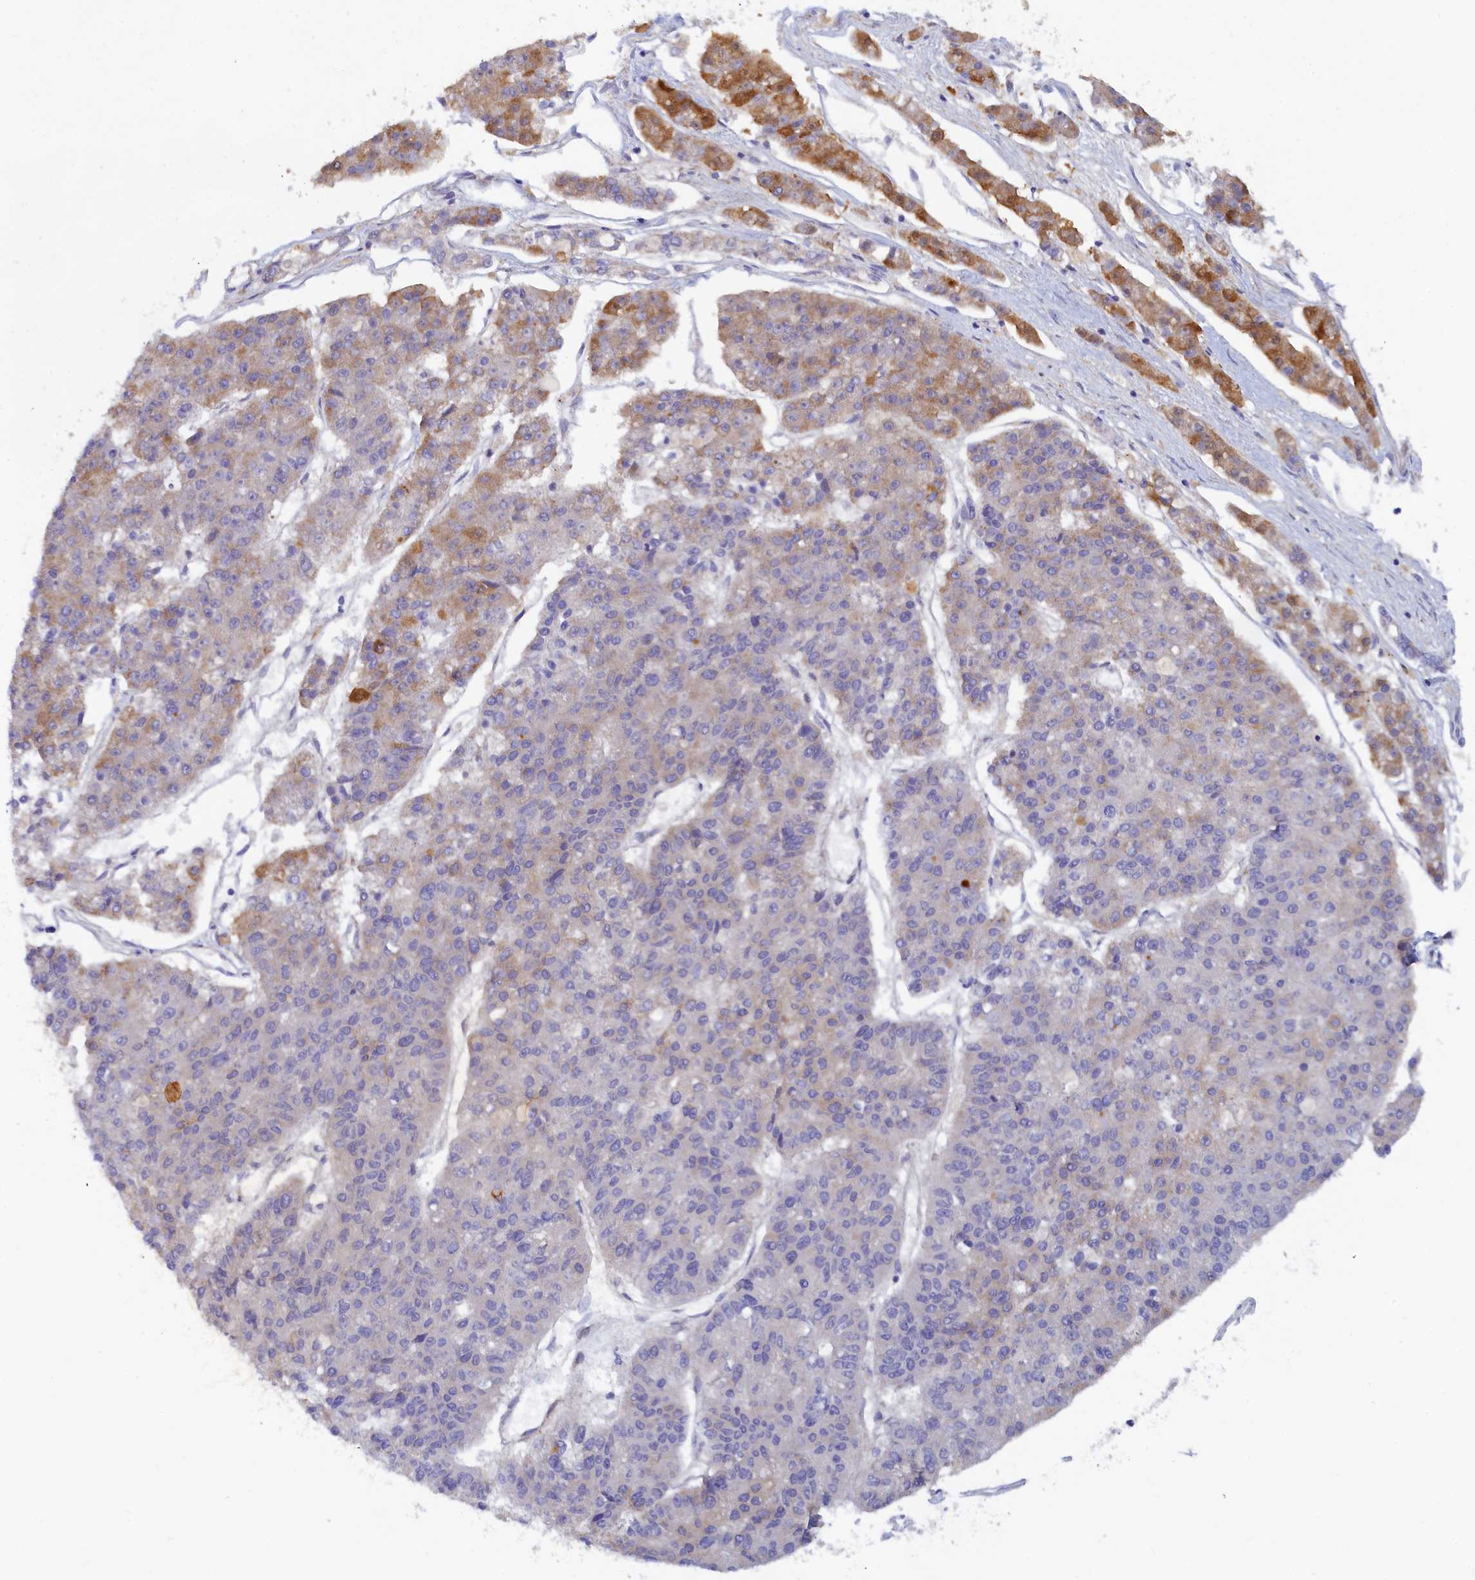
{"staining": {"intensity": "moderate", "quantity": "<25%", "location": "cytoplasmic/membranous"}, "tissue": "pancreatic cancer", "cell_type": "Tumor cells", "image_type": "cancer", "snomed": [{"axis": "morphology", "description": "Adenocarcinoma, NOS"}, {"axis": "topography", "description": "Pancreas"}], "caption": "Pancreatic adenocarcinoma tissue displays moderate cytoplasmic/membranous positivity in about <25% of tumor cells, visualized by immunohistochemistry.", "gene": "SPATA5L1", "patient": {"sex": "male", "age": 50}}